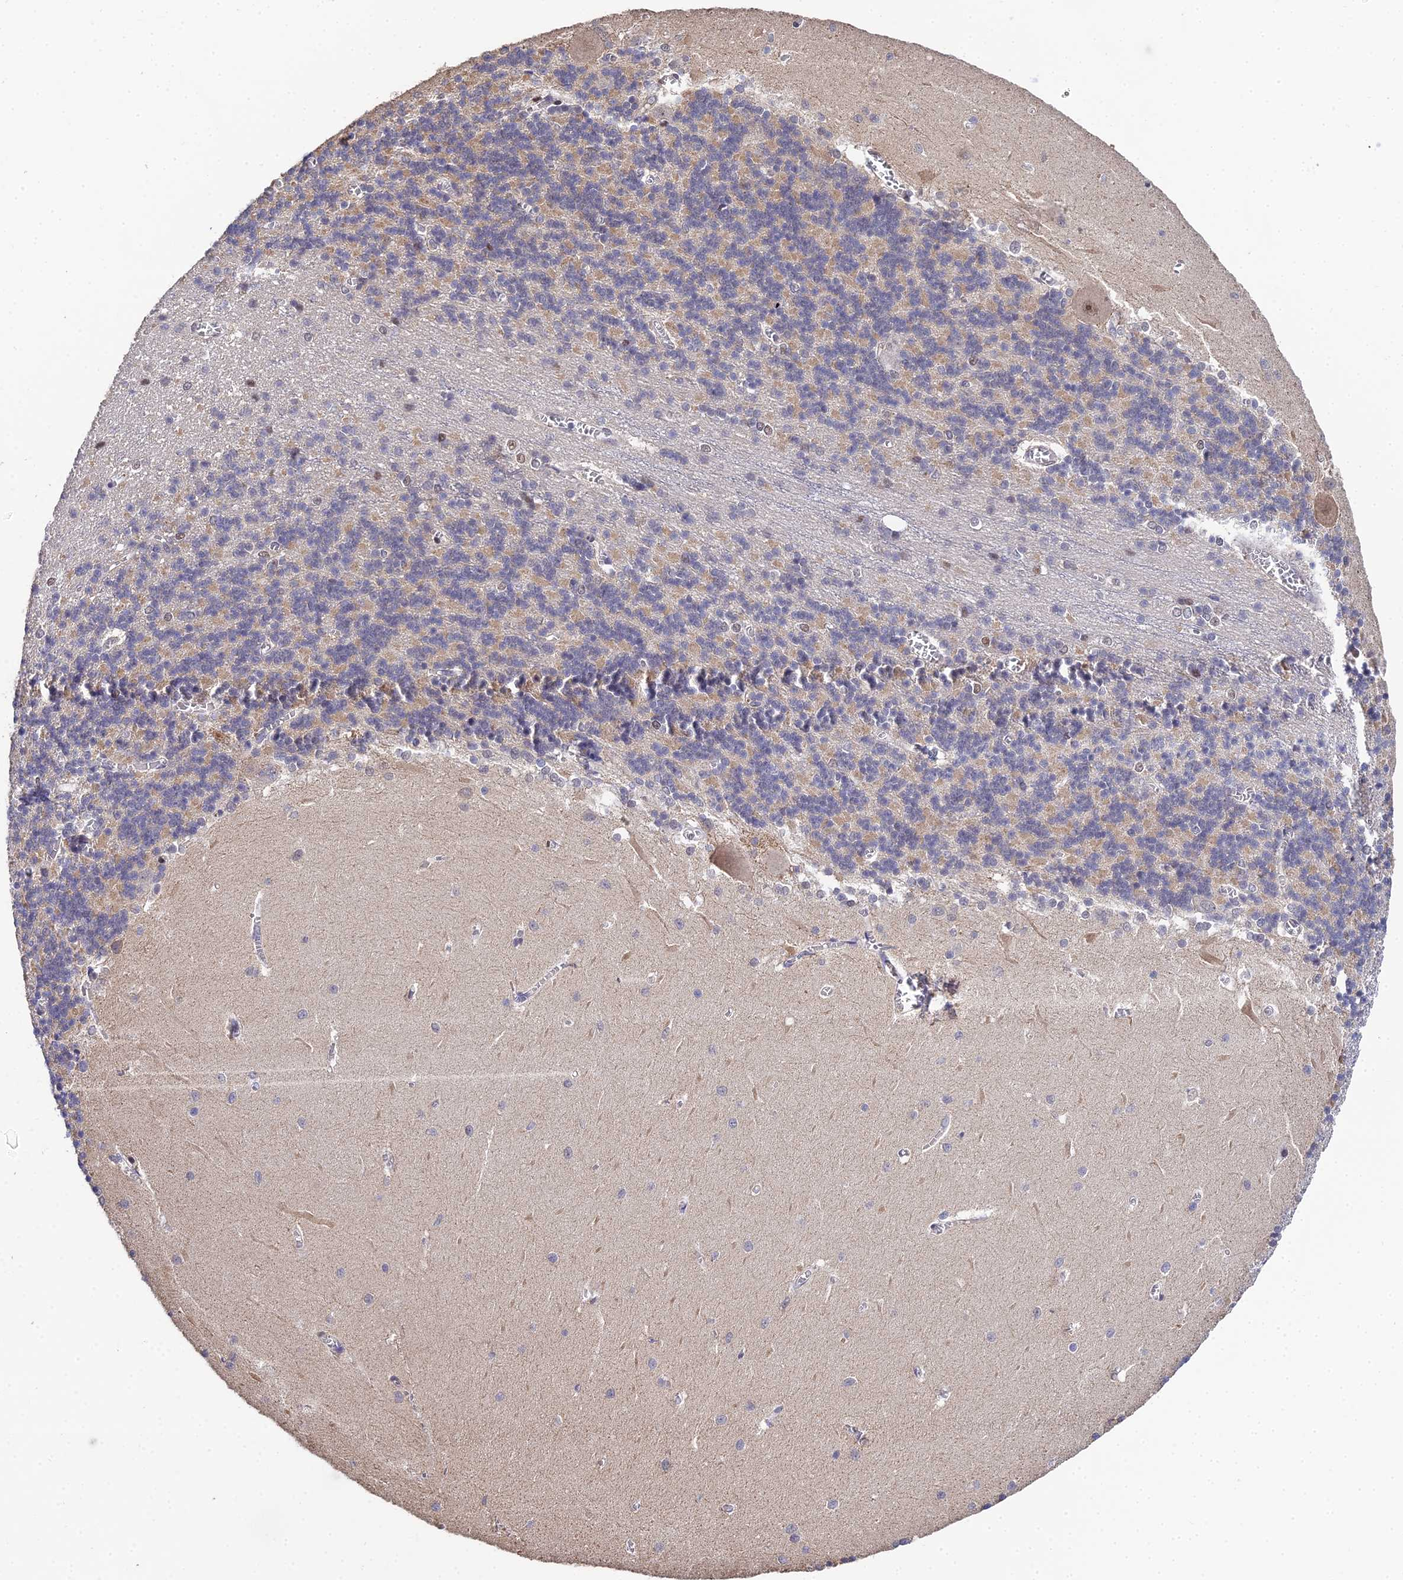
{"staining": {"intensity": "moderate", "quantity": "25%-75%", "location": "cytoplasmic/membranous"}, "tissue": "cerebellum", "cell_type": "Cells in granular layer", "image_type": "normal", "snomed": [{"axis": "morphology", "description": "Normal tissue, NOS"}, {"axis": "topography", "description": "Cerebellum"}], "caption": "Protein expression analysis of unremarkable cerebellum displays moderate cytoplasmic/membranous positivity in about 25%-75% of cells in granular layer.", "gene": "BIVM", "patient": {"sex": "male", "age": 37}}